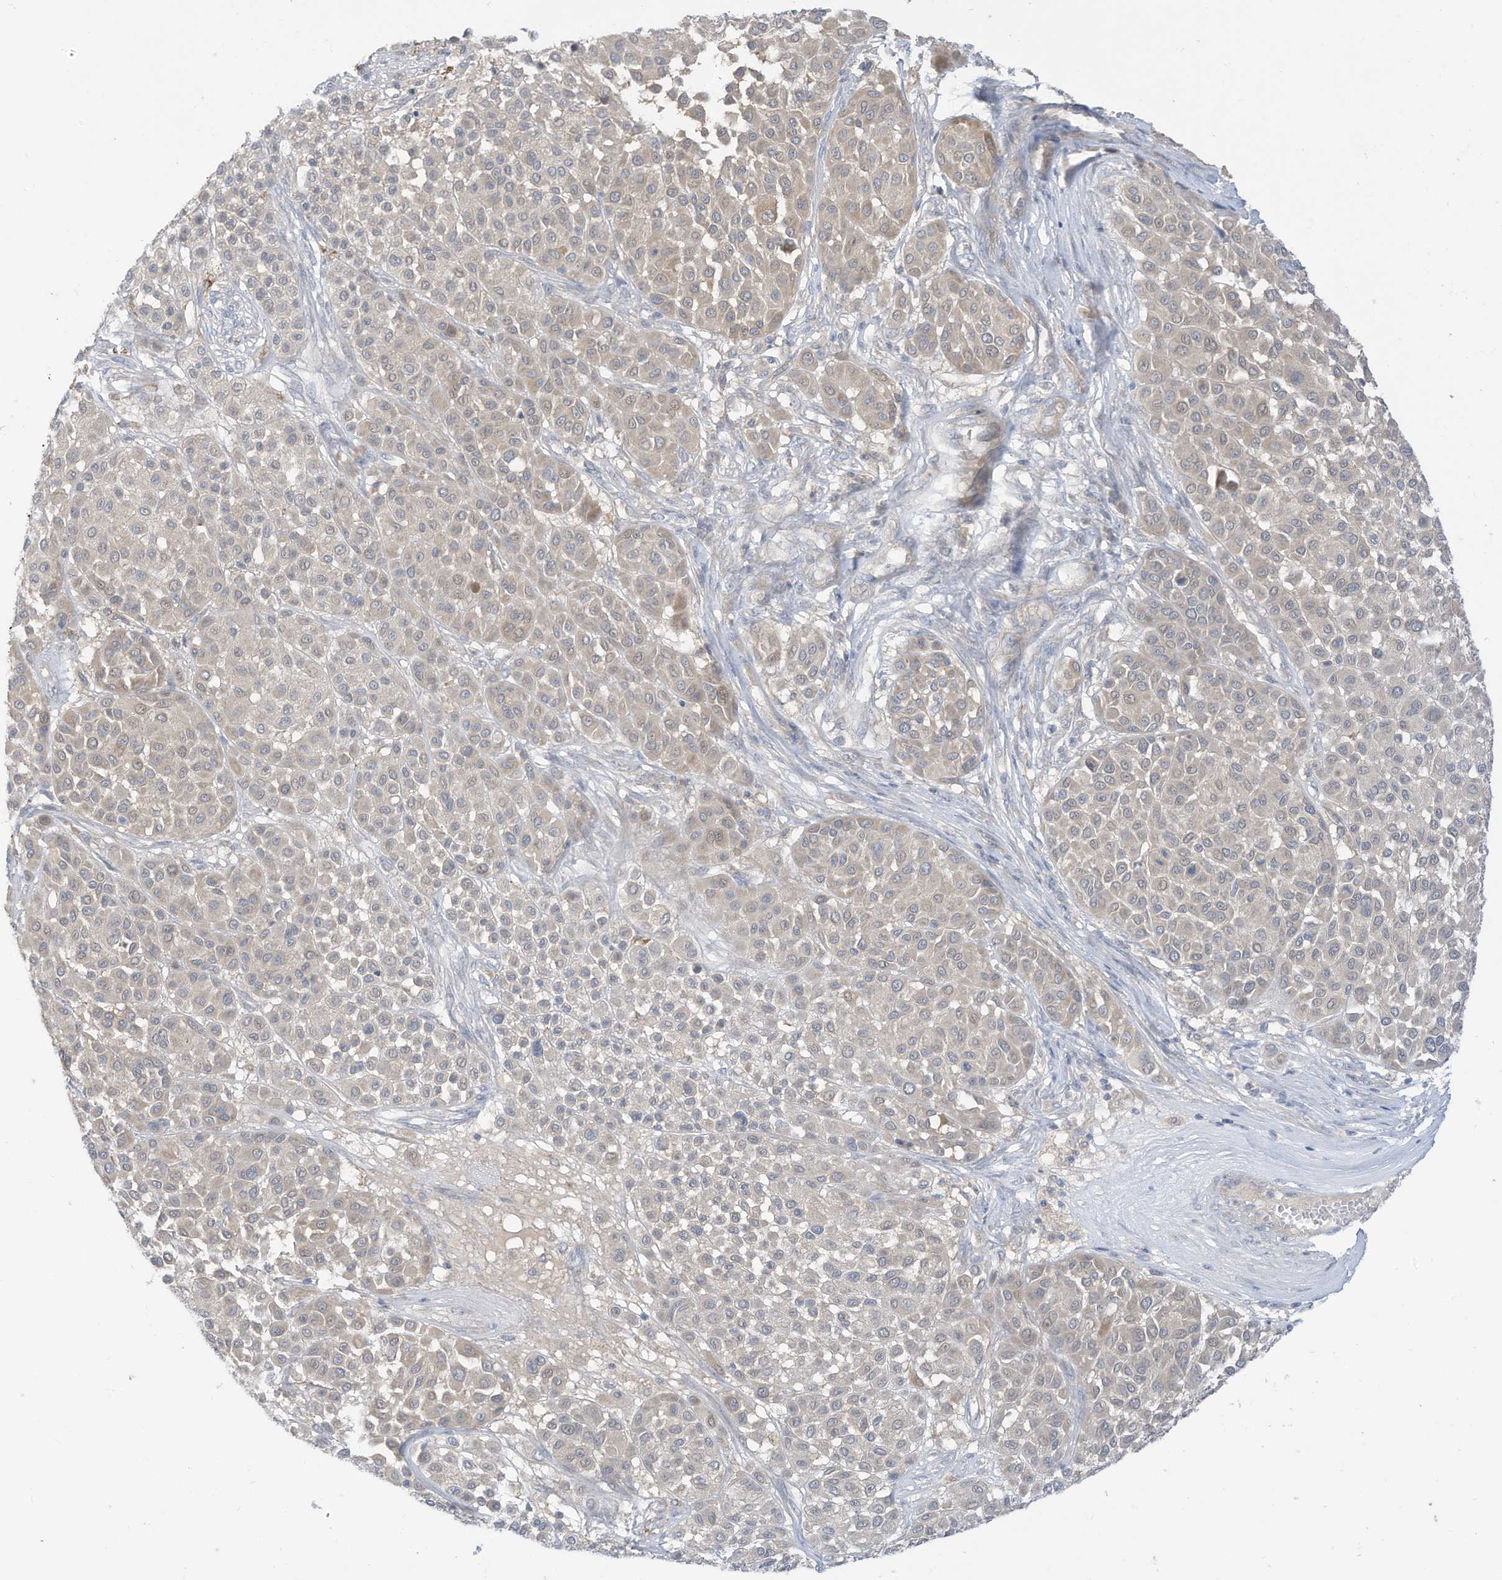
{"staining": {"intensity": "weak", "quantity": "<25%", "location": "cytoplasmic/membranous"}, "tissue": "melanoma", "cell_type": "Tumor cells", "image_type": "cancer", "snomed": [{"axis": "morphology", "description": "Malignant melanoma, Metastatic site"}, {"axis": "topography", "description": "Soft tissue"}], "caption": "Immunohistochemistry (IHC) photomicrograph of neoplastic tissue: human melanoma stained with DAB shows no significant protein staining in tumor cells.", "gene": "LRRN2", "patient": {"sex": "male", "age": 41}}